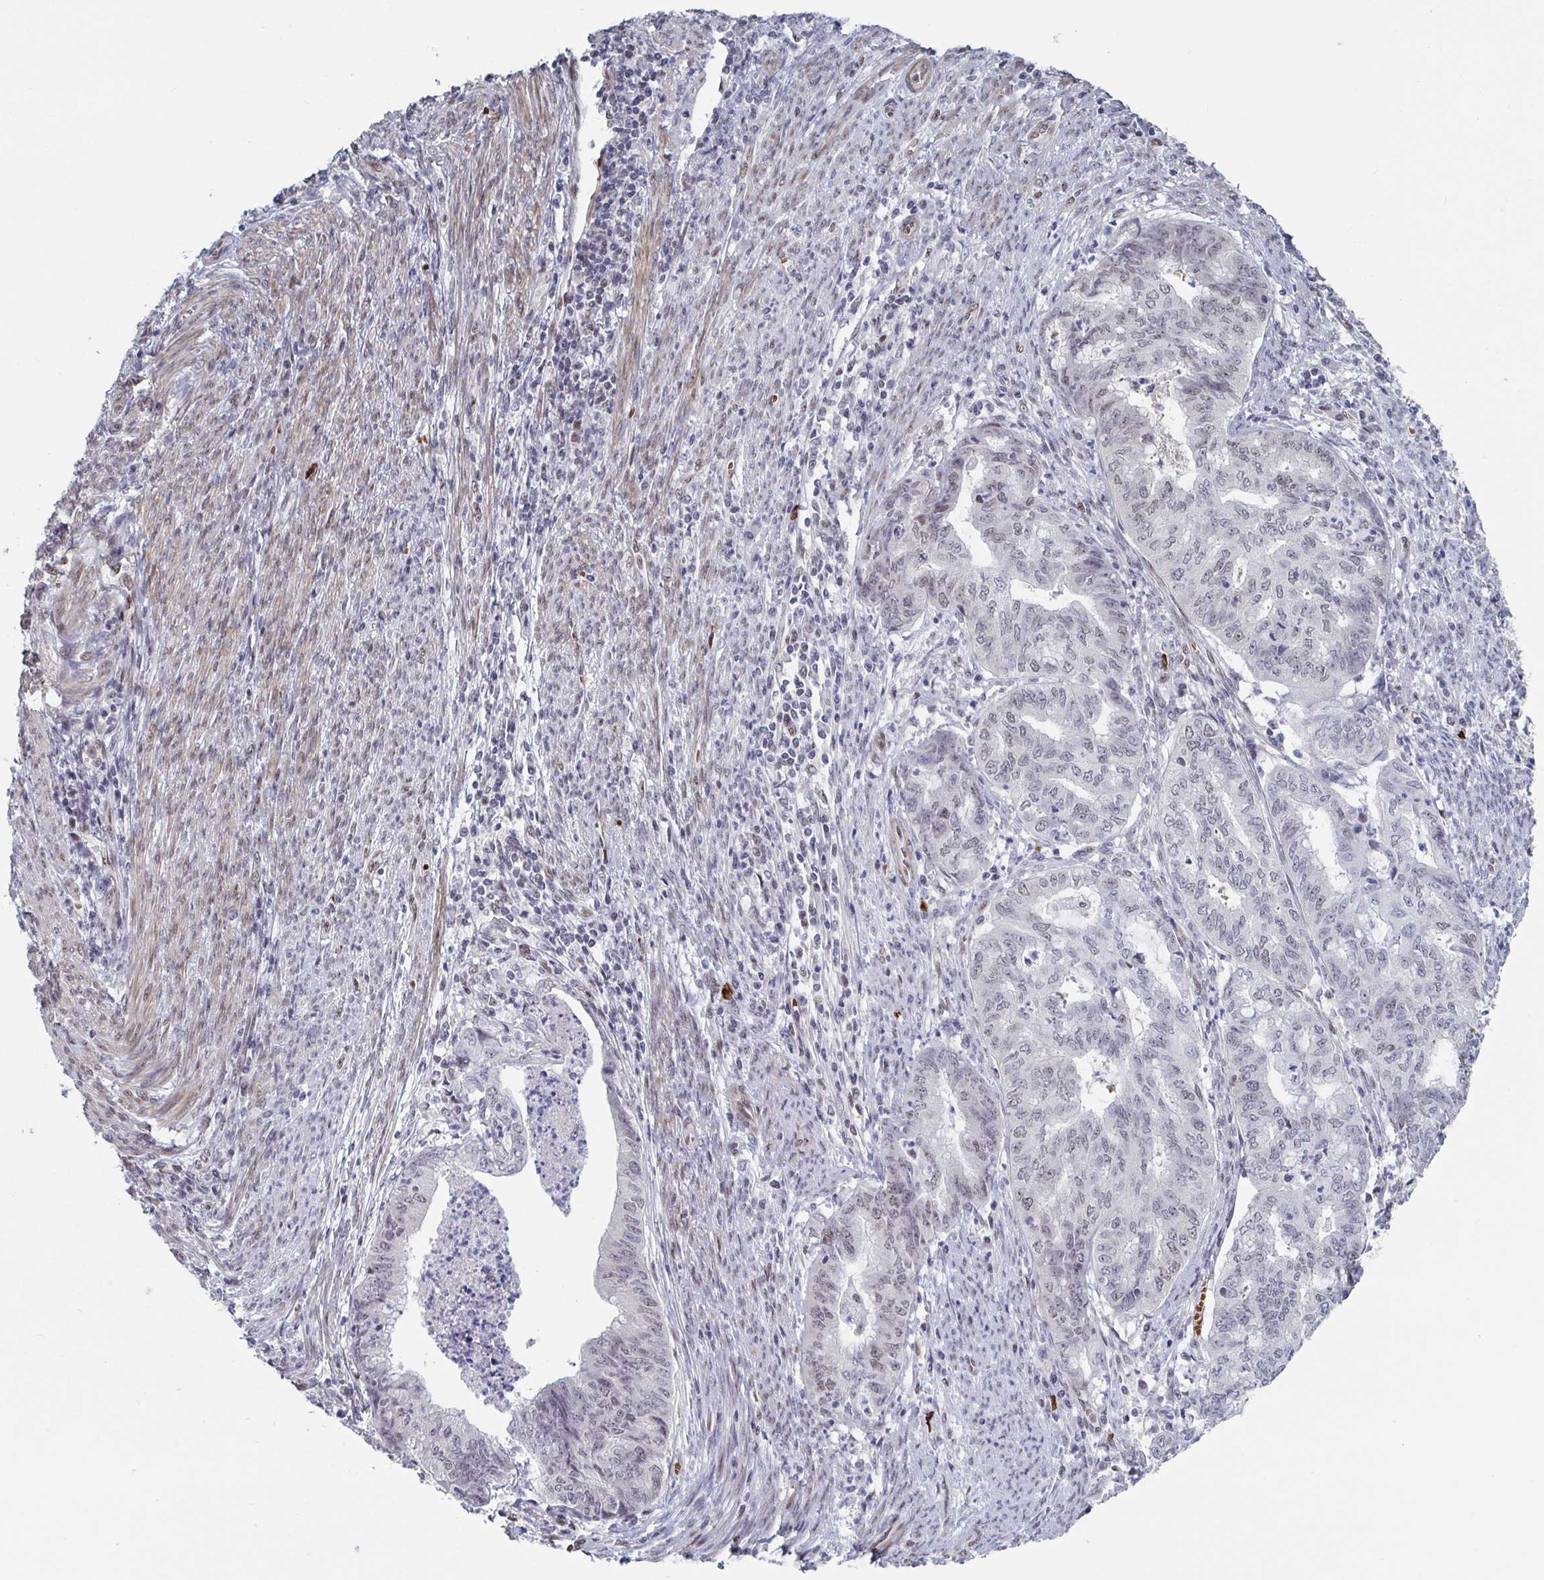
{"staining": {"intensity": "weak", "quantity": "25%-75%", "location": "nuclear"}, "tissue": "endometrial cancer", "cell_type": "Tumor cells", "image_type": "cancer", "snomed": [{"axis": "morphology", "description": "Adenocarcinoma, NOS"}, {"axis": "topography", "description": "Endometrium"}], "caption": "The immunohistochemical stain shows weak nuclear expression in tumor cells of endometrial adenocarcinoma tissue.", "gene": "BCL7B", "patient": {"sex": "female", "age": 79}}